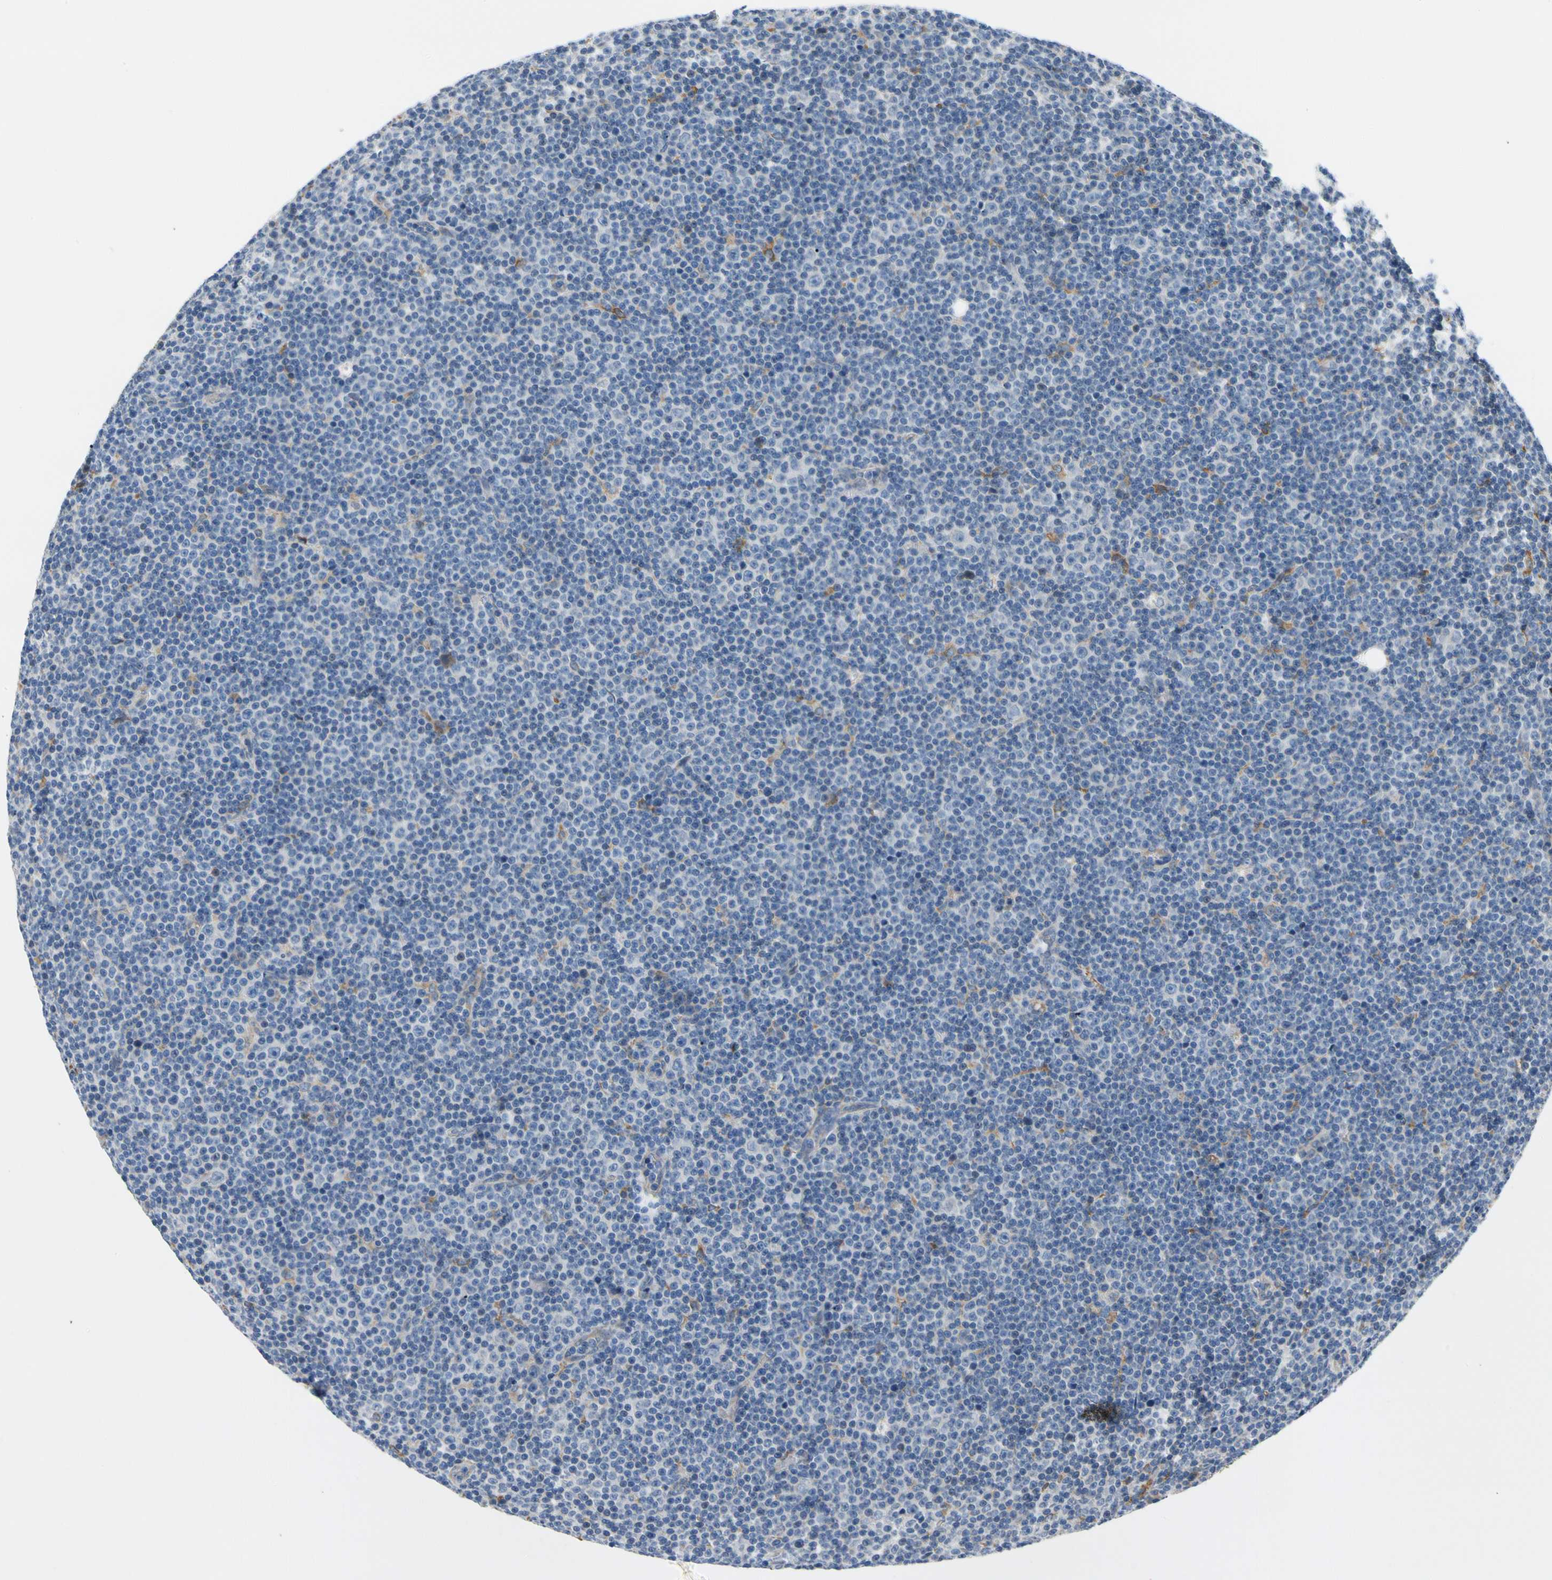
{"staining": {"intensity": "negative", "quantity": "none", "location": "none"}, "tissue": "lymphoma", "cell_type": "Tumor cells", "image_type": "cancer", "snomed": [{"axis": "morphology", "description": "Malignant lymphoma, non-Hodgkin's type, Low grade"}, {"axis": "topography", "description": "Lymph node"}], "caption": "Immunohistochemistry (IHC) of human lymphoma displays no staining in tumor cells.", "gene": "STXBP1", "patient": {"sex": "female", "age": 67}}